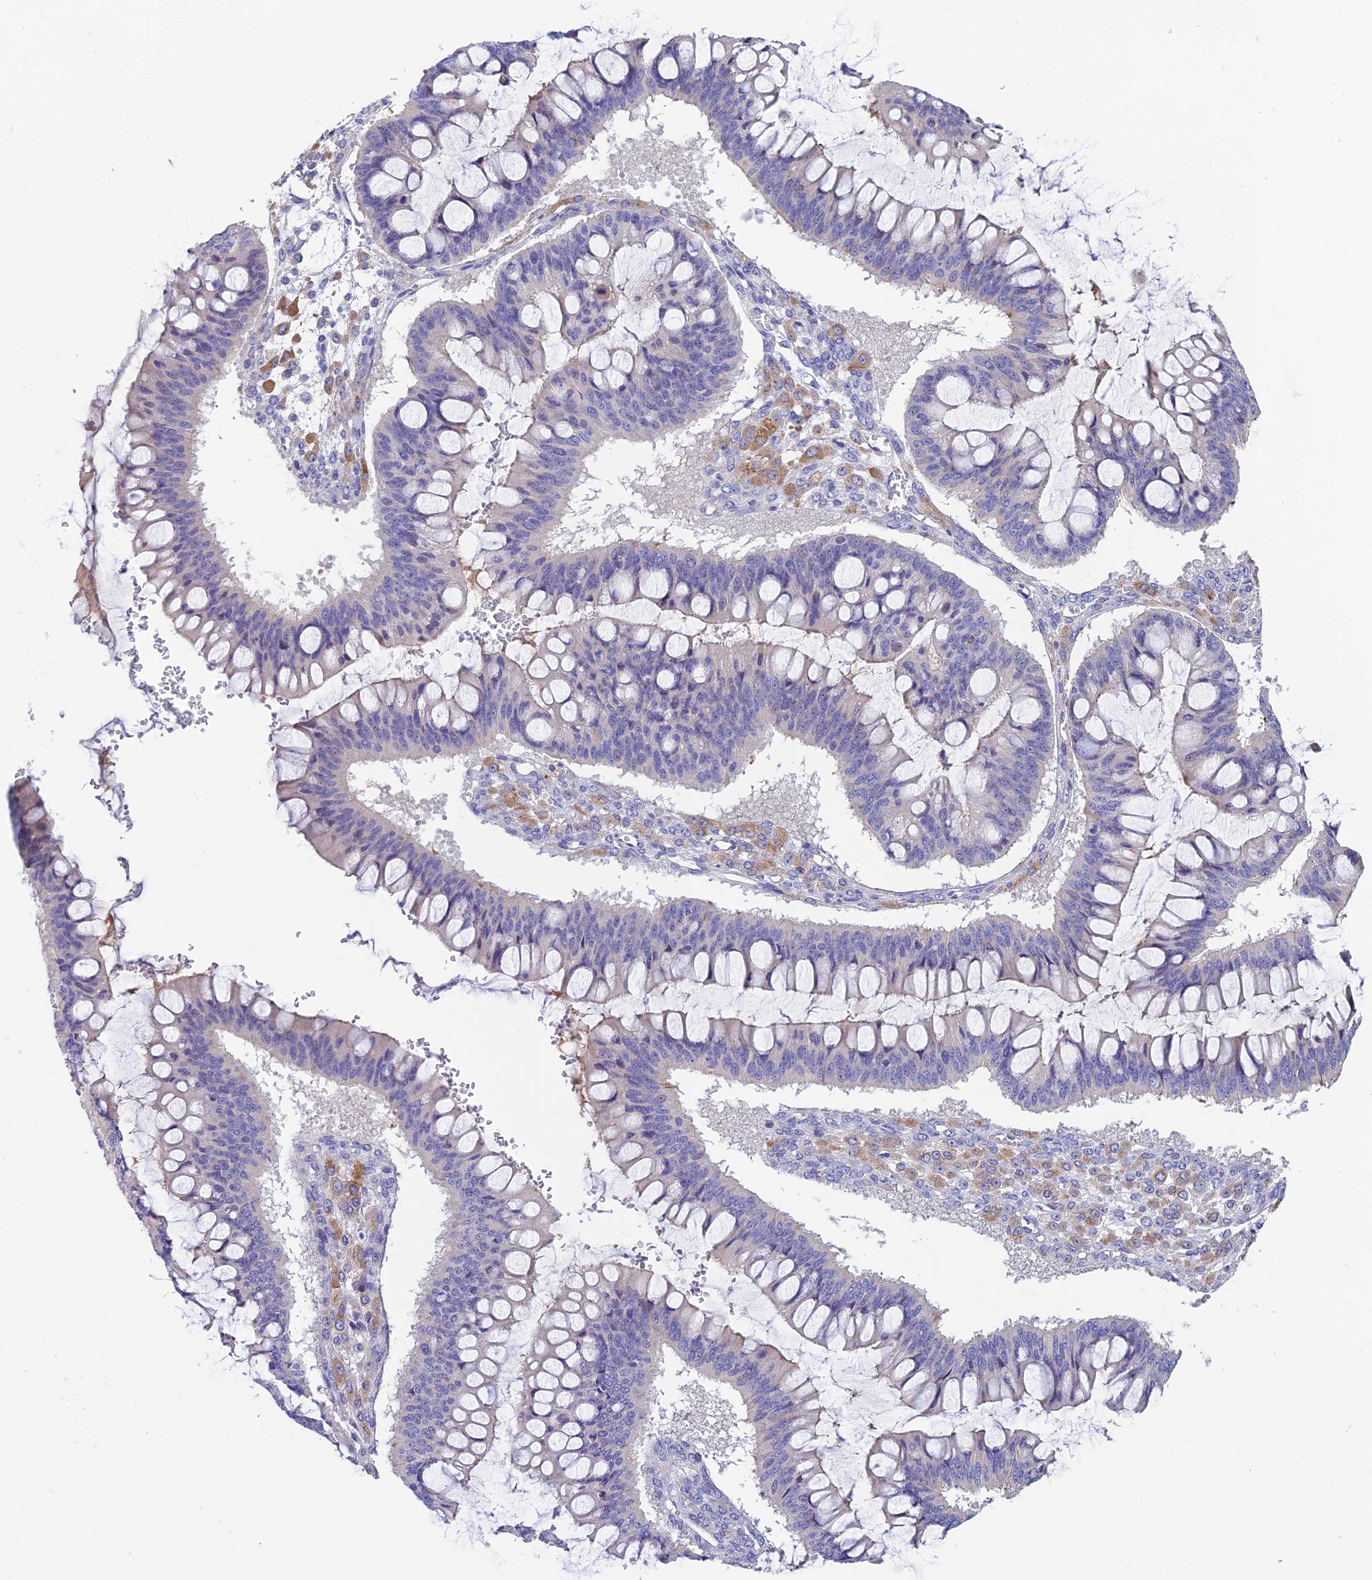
{"staining": {"intensity": "negative", "quantity": "none", "location": "none"}, "tissue": "ovarian cancer", "cell_type": "Tumor cells", "image_type": "cancer", "snomed": [{"axis": "morphology", "description": "Cystadenocarcinoma, mucinous, NOS"}, {"axis": "topography", "description": "Ovary"}], "caption": "An immunohistochemistry (IHC) histopathology image of mucinous cystadenocarcinoma (ovarian) is shown. There is no staining in tumor cells of mucinous cystadenocarcinoma (ovarian).", "gene": "FAM178B", "patient": {"sex": "female", "age": 73}}